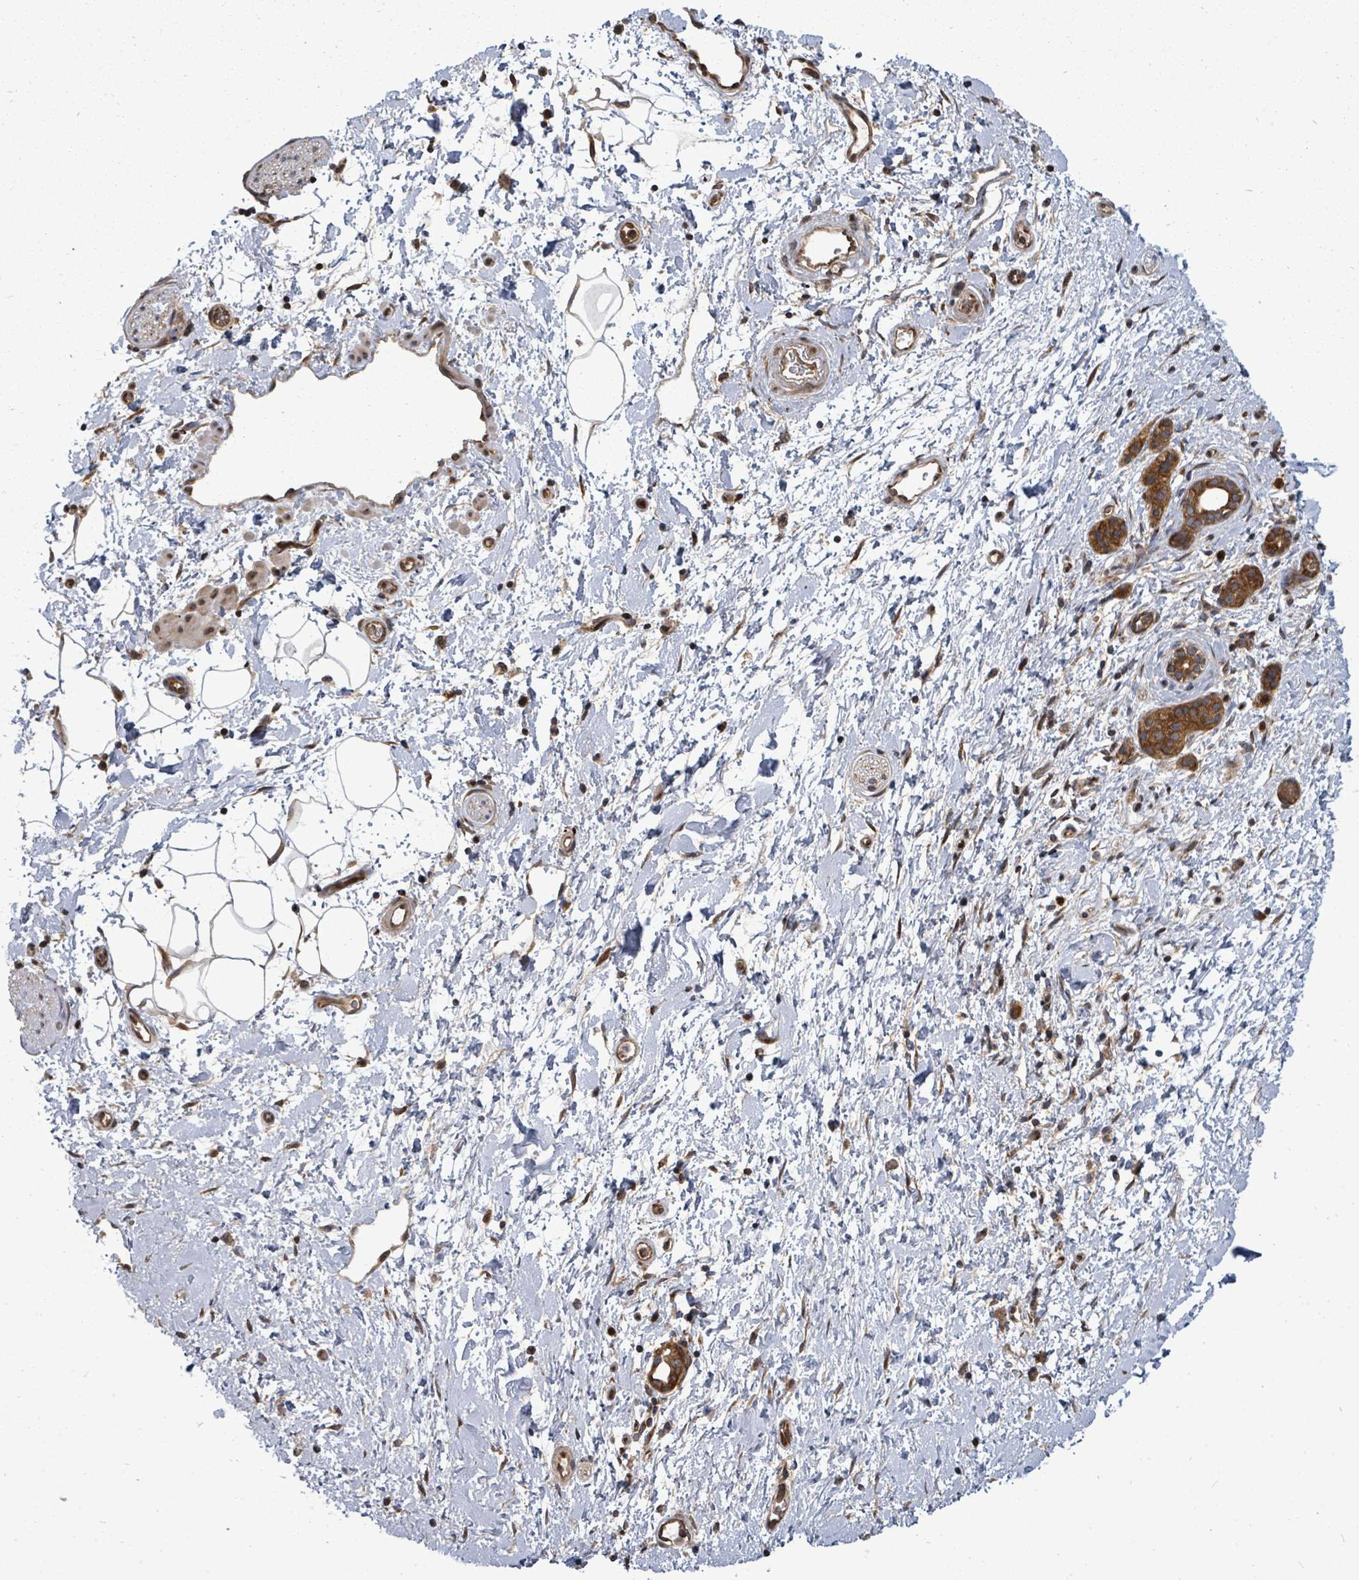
{"staining": {"intensity": "negative", "quantity": "none", "location": "none"}, "tissue": "adipose tissue", "cell_type": "Adipocytes", "image_type": "normal", "snomed": [{"axis": "morphology", "description": "Normal tissue, NOS"}, {"axis": "morphology", "description": "Adenocarcinoma, NOS"}, {"axis": "topography", "description": "Pancreas"}, {"axis": "topography", "description": "Peripheral nerve tissue"}], "caption": "This is an immunohistochemistry (IHC) histopathology image of unremarkable human adipose tissue. There is no staining in adipocytes.", "gene": "EIF3CL", "patient": {"sex": "female", "age": 77}}